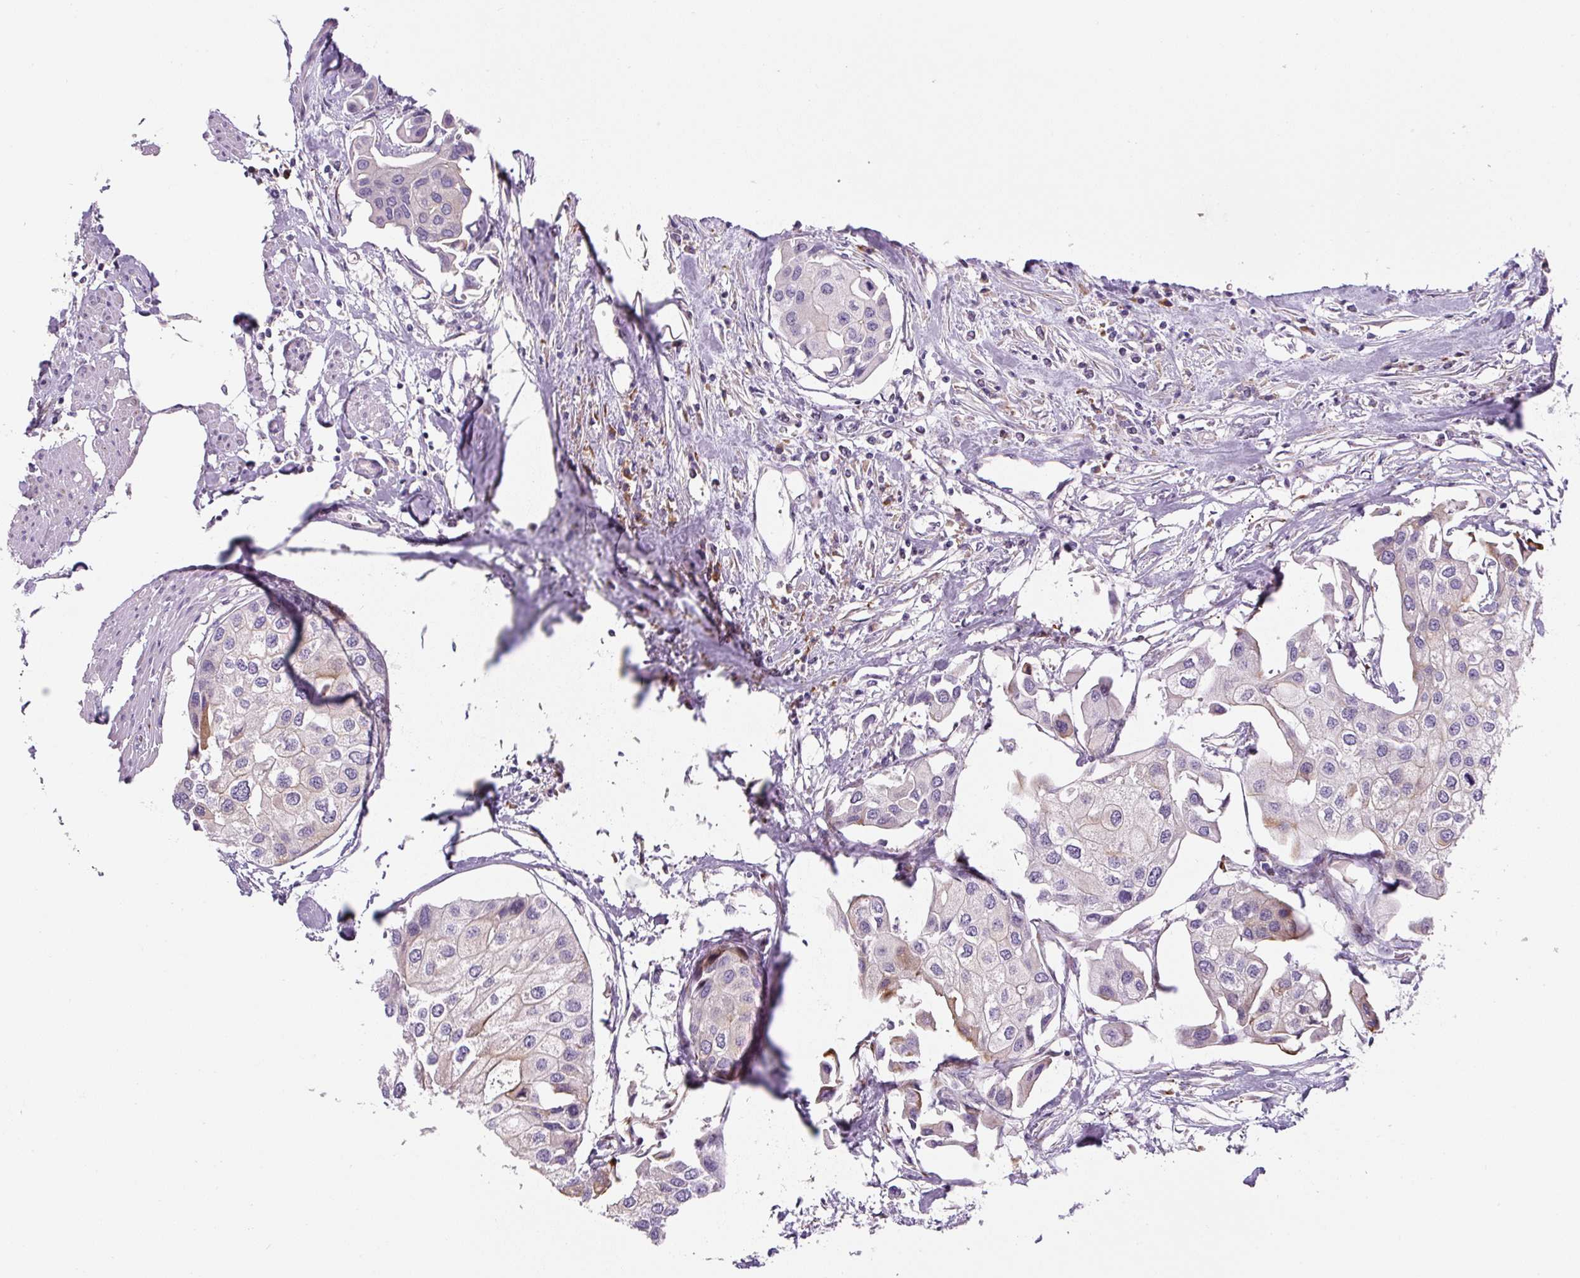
{"staining": {"intensity": "negative", "quantity": "none", "location": "none"}, "tissue": "urothelial cancer", "cell_type": "Tumor cells", "image_type": "cancer", "snomed": [{"axis": "morphology", "description": "Urothelial carcinoma, High grade"}, {"axis": "topography", "description": "Urinary bladder"}], "caption": "High power microscopy photomicrograph of an IHC photomicrograph of urothelial cancer, revealing no significant expression in tumor cells.", "gene": "DISP3", "patient": {"sex": "male", "age": 64}}